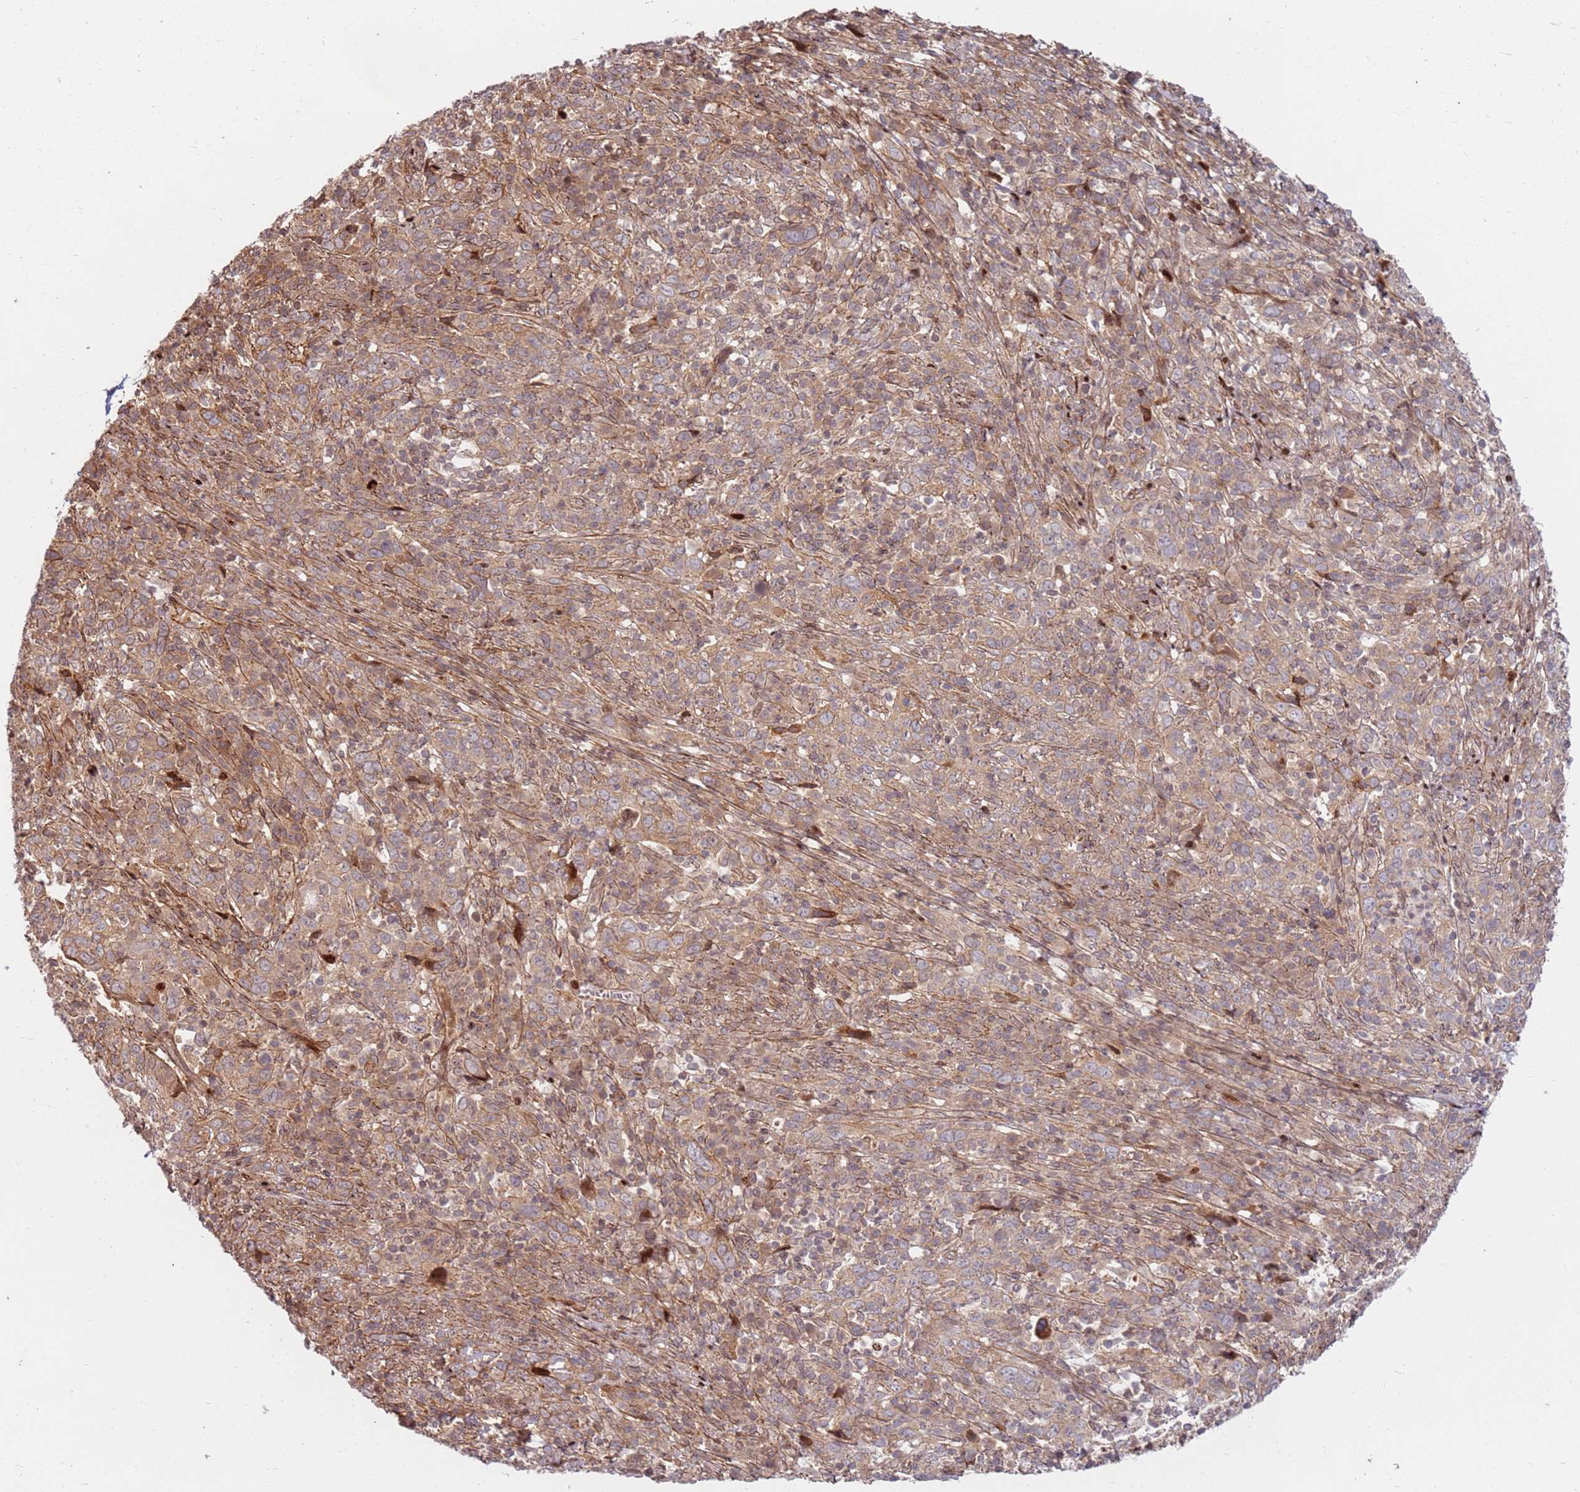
{"staining": {"intensity": "moderate", "quantity": ">75%", "location": "cytoplasmic/membranous"}, "tissue": "cervical cancer", "cell_type": "Tumor cells", "image_type": "cancer", "snomed": [{"axis": "morphology", "description": "Squamous cell carcinoma, NOS"}, {"axis": "topography", "description": "Cervix"}], "caption": "Protein expression analysis of cervical cancer (squamous cell carcinoma) shows moderate cytoplasmic/membranous positivity in approximately >75% of tumor cells.", "gene": "TMEM233", "patient": {"sex": "female", "age": 46}}